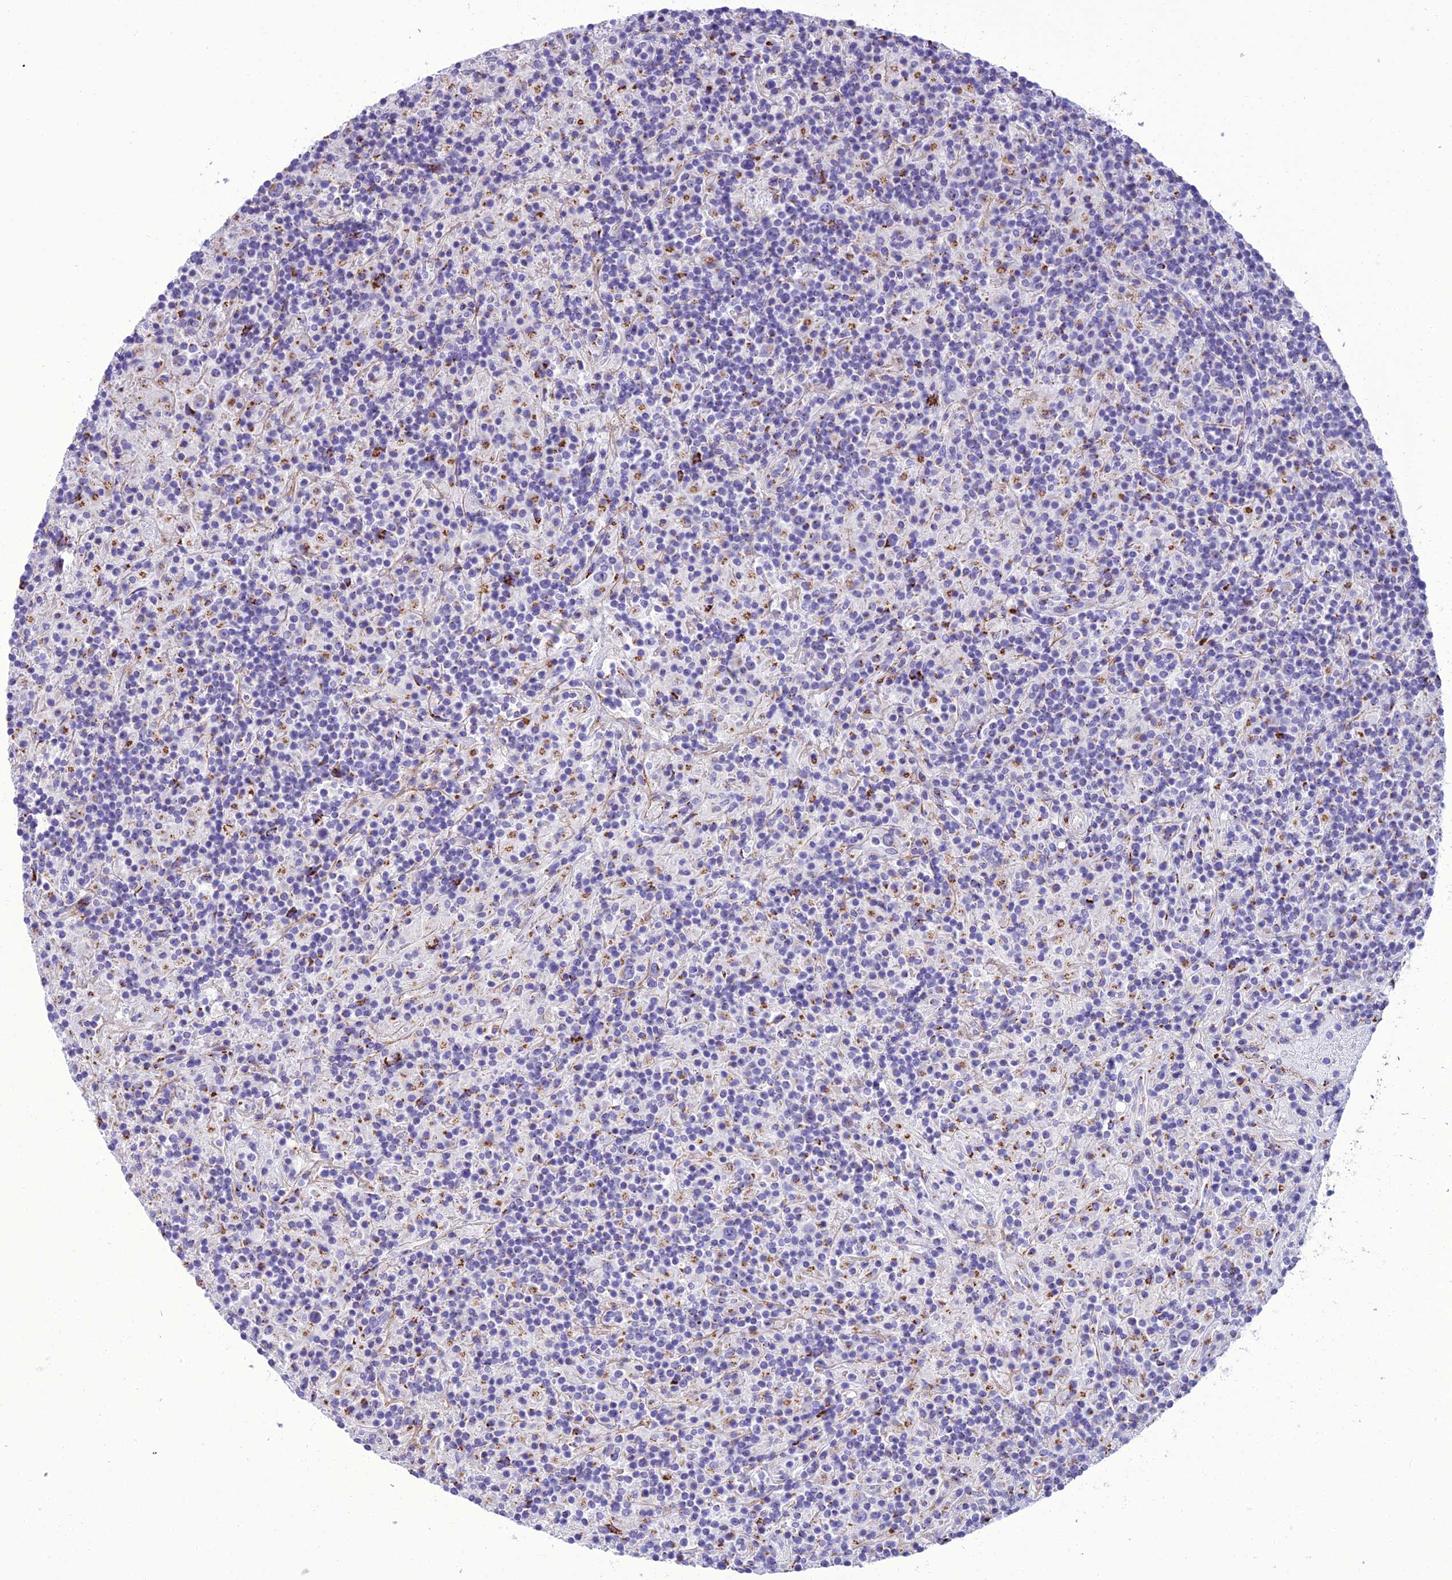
{"staining": {"intensity": "moderate", "quantity": "25%-75%", "location": "cytoplasmic/membranous"}, "tissue": "lymphoma", "cell_type": "Tumor cells", "image_type": "cancer", "snomed": [{"axis": "morphology", "description": "Hodgkin's disease, NOS"}, {"axis": "topography", "description": "Lymph node"}], "caption": "Immunohistochemistry (DAB) staining of human Hodgkin's disease shows moderate cytoplasmic/membranous protein staining in approximately 25%-75% of tumor cells.", "gene": "GOLM2", "patient": {"sex": "male", "age": 70}}